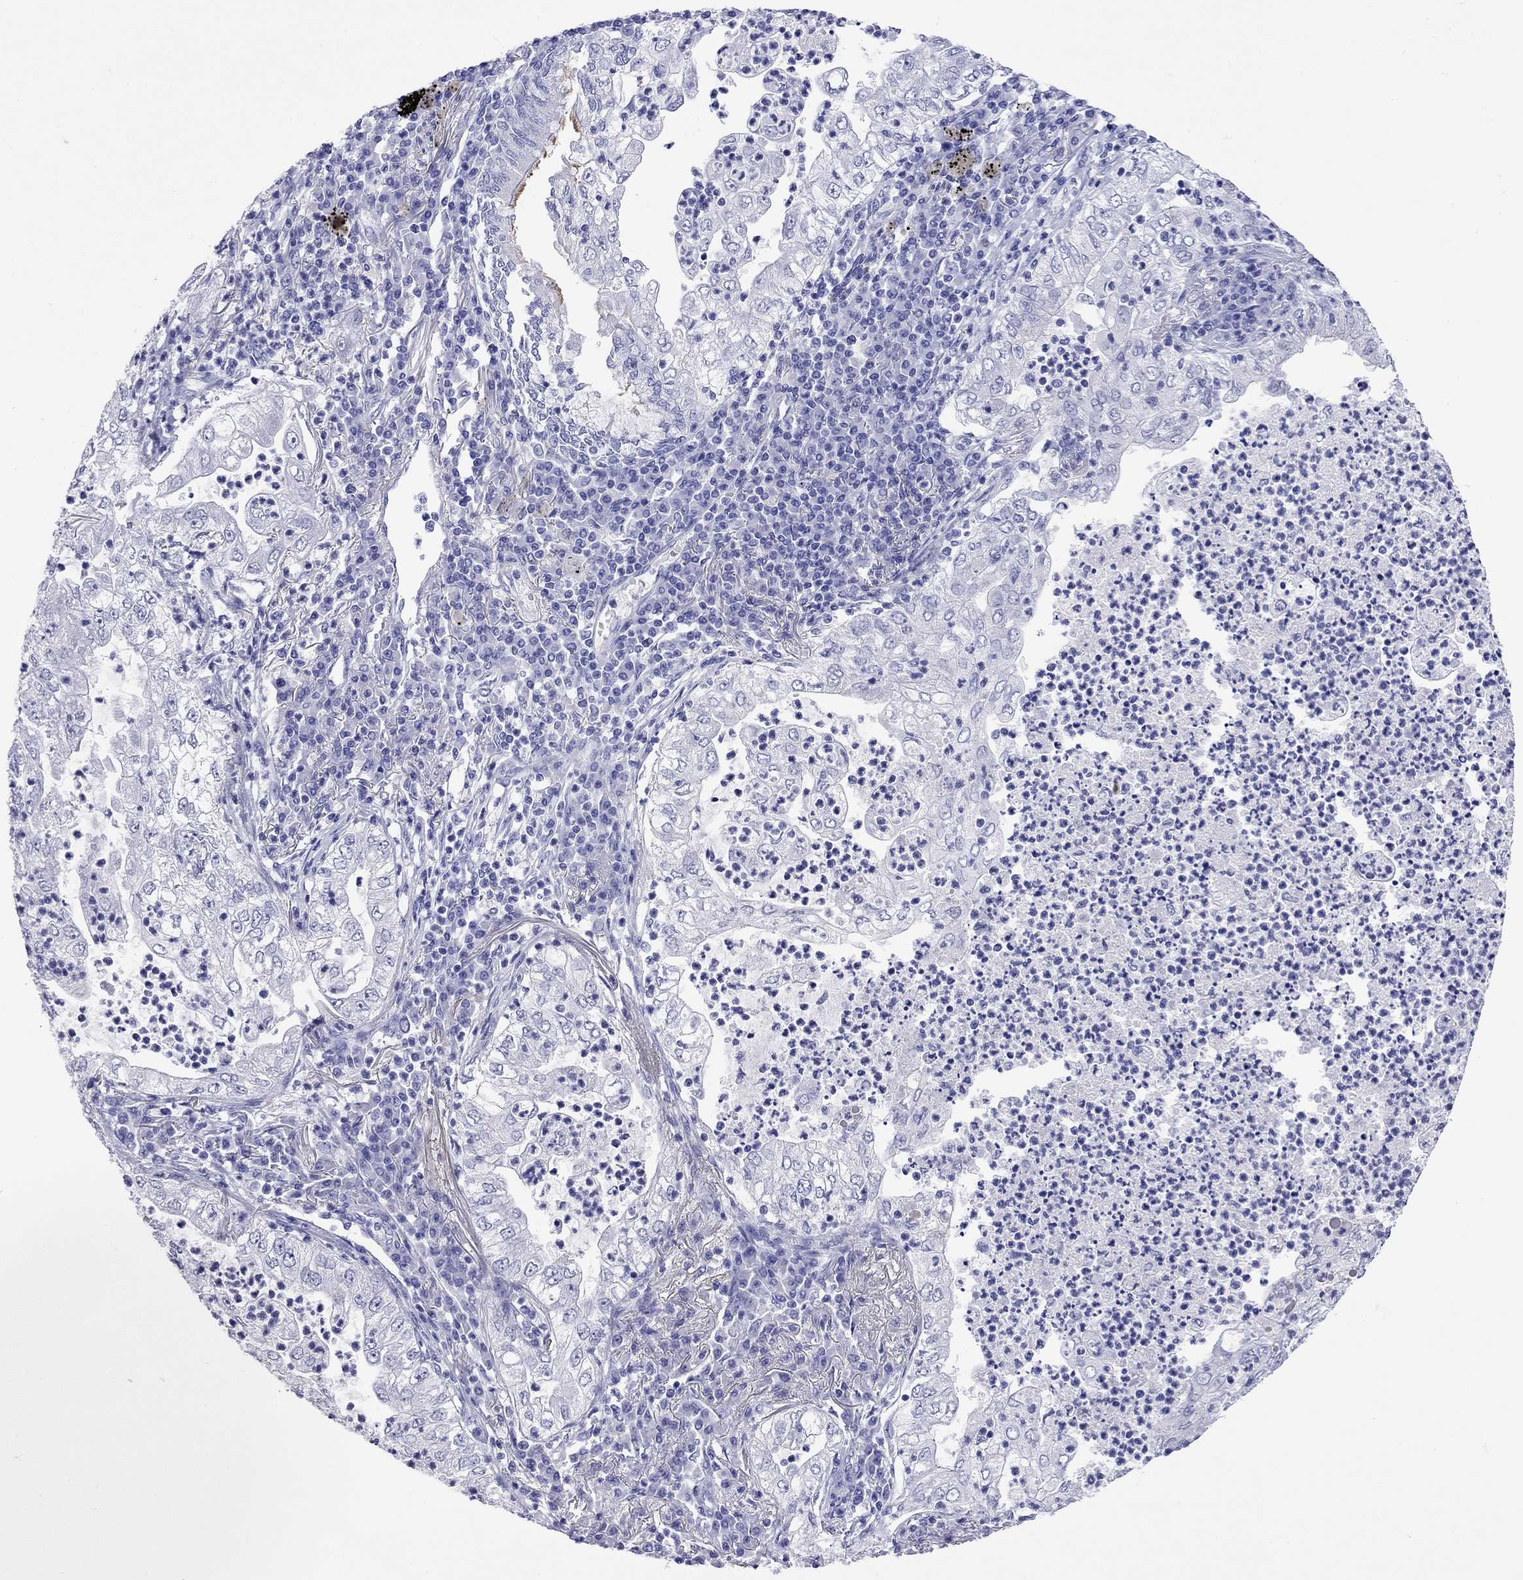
{"staining": {"intensity": "negative", "quantity": "none", "location": "none"}, "tissue": "lung cancer", "cell_type": "Tumor cells", "image_type": "cancer", "snomed": [{"axis": "morphology", "description": "Adenocarcinoma, NOS"}, {"axis": "topography", "description": "Lung"}], "caption": "A histopathology image of lung cancer (adenocarcinoma) stained for a protein displays no brown staining in tumor cells.", "gene": "KIAA2012", "patient": {"sex": "female", "age": 73}}